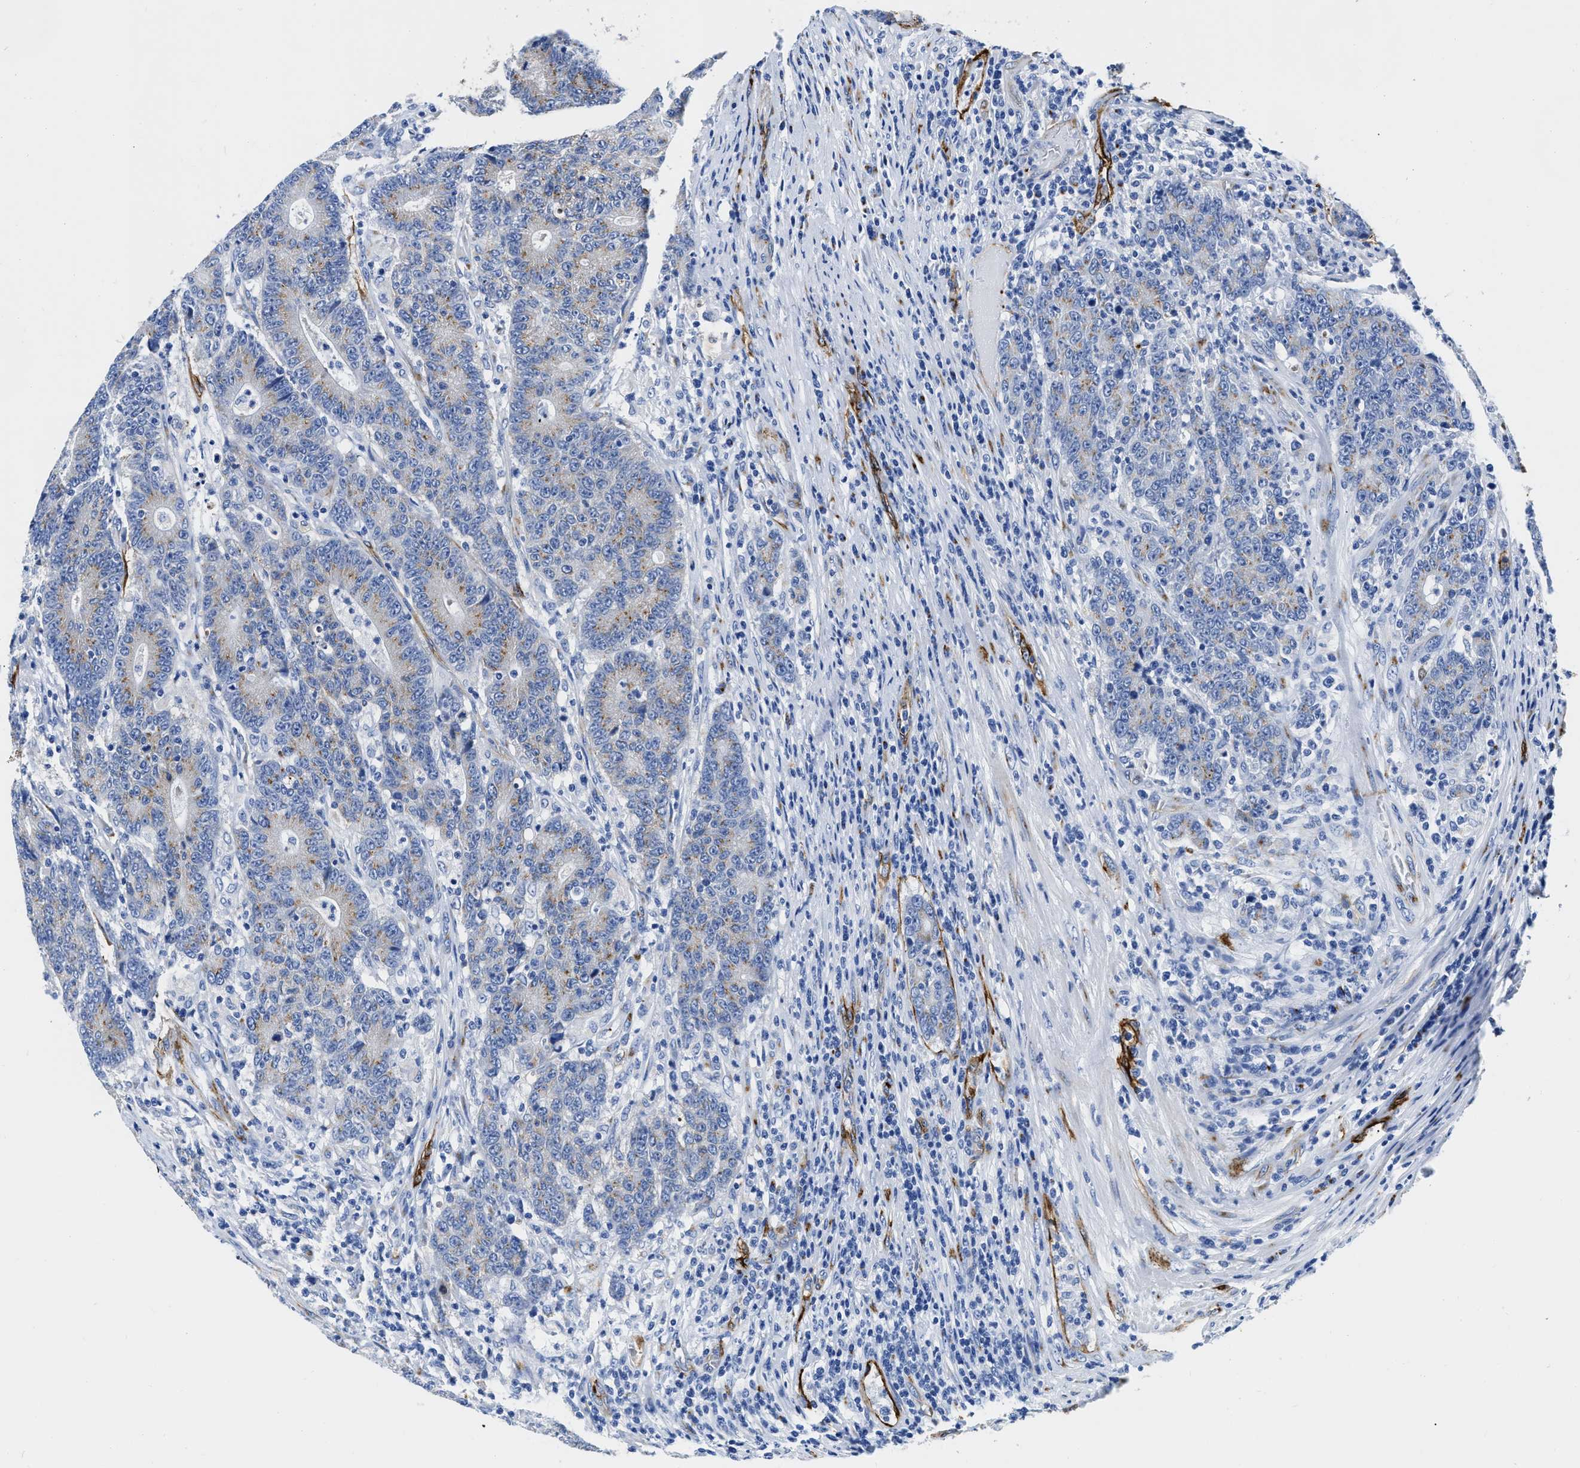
{"staining": {"intensity": "weak", "quantity": "25%-75%", "location": "cytoplasmic/membranous"}, "tissue": "colorectal cancer", "cell_type": "Tumor cells", "image_type": "cancer", "snomed": [{"axis": "morphology", "description": "Normal tissue, NOS"}, {"axis": "morphology", "description": "Adenocarcinoma, NOS"}, {"axis": "topography", "description": "Colon"}], "caption": "A low amount of weak cytoplasmic/membranous expression is present in approximately 25%-75% of tumor cells in adenocarcinoma (colorectal) tissue.", "gene": "TVP23B", "patient": {"sex": "female", "age": 75}}